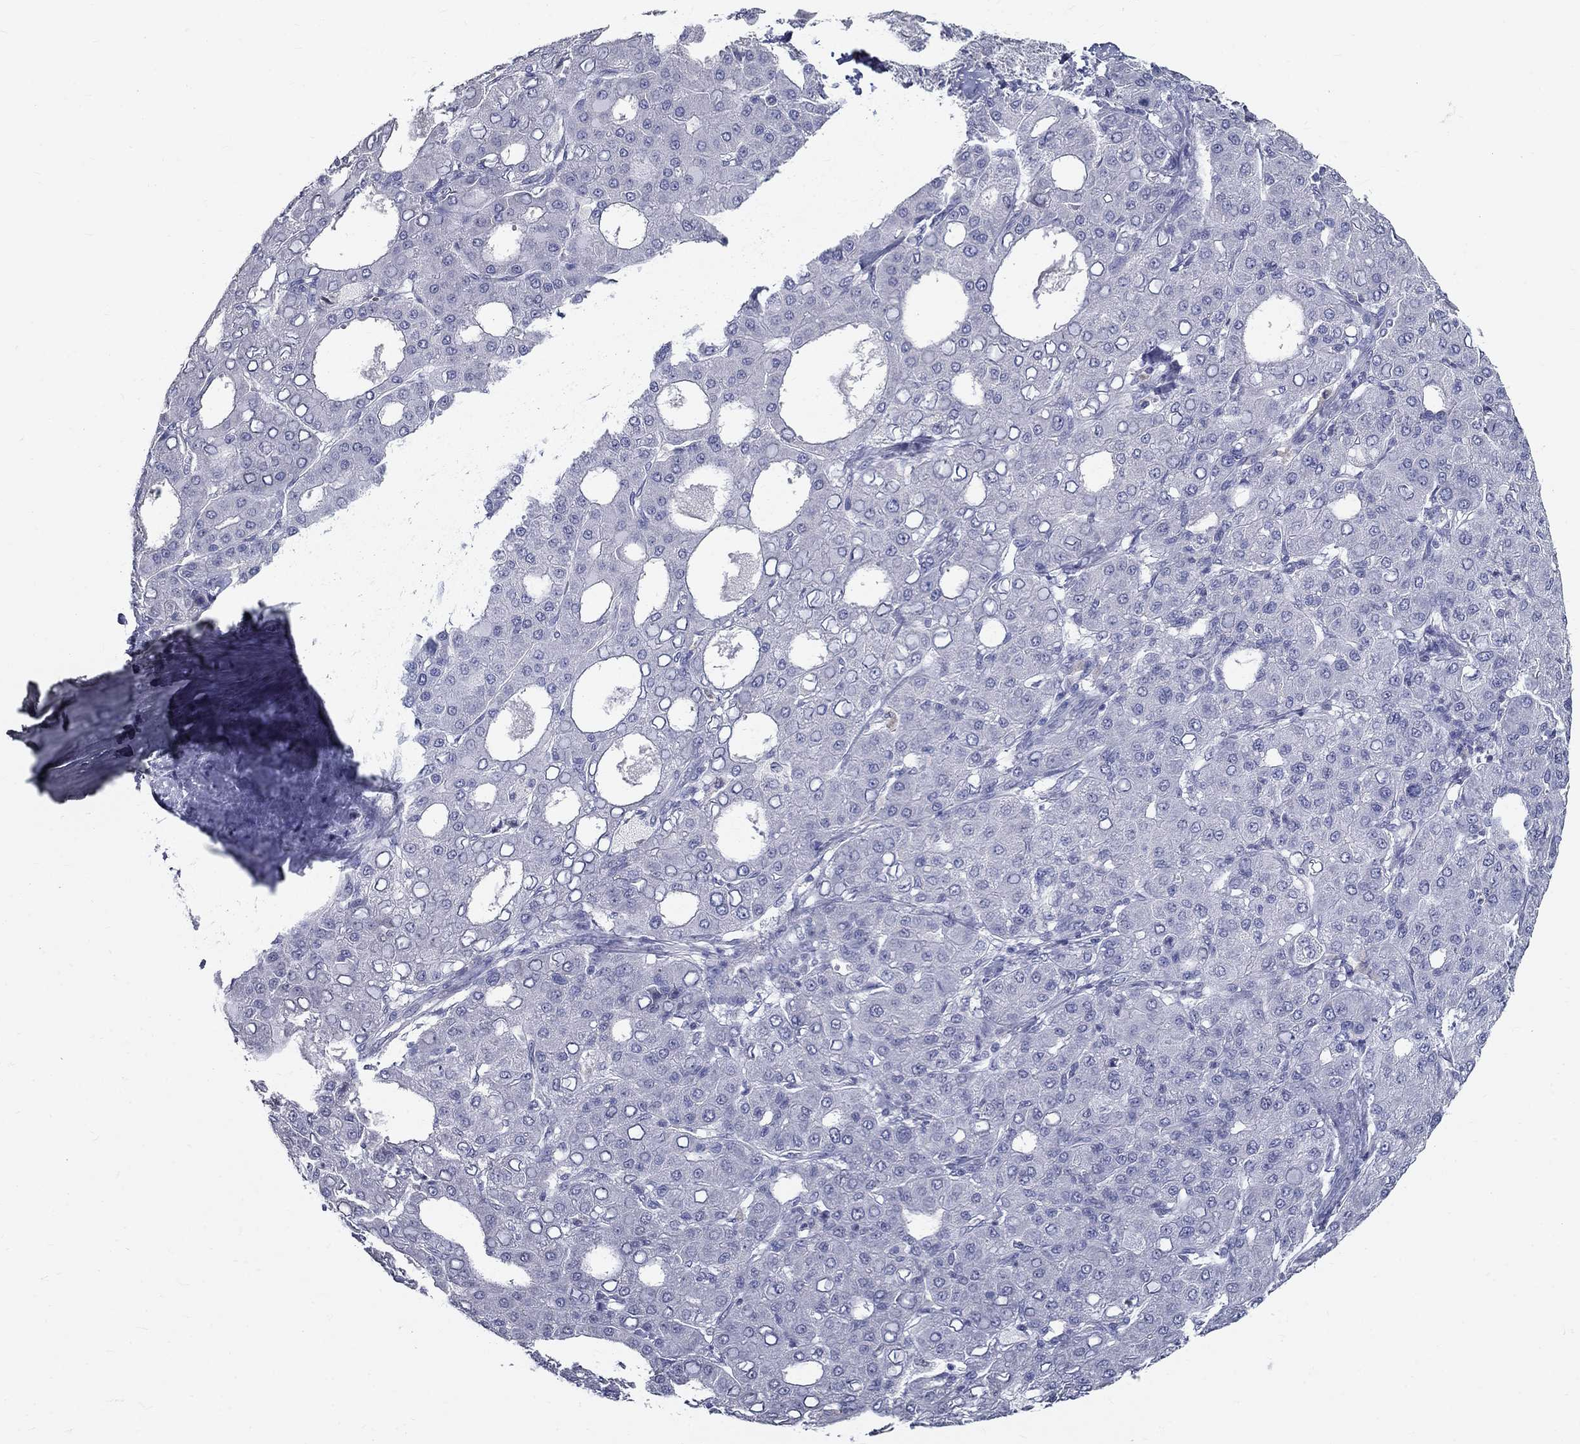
{"staining": {"intensity": "negative", "quantity": "none", "location": "none"}, "tissue": "liver cancer", "cell_type": "Tumor cells", "image_type": "cancer", "snomed": [{"axis": "morphology", "description": "Carcinoma, Hepatocellular, NOS"}, {"axis": "topography", "description": "Liver"}], "caption": "Protein analysis of liver cancer shows no significant positivity in tumor cells.", "gene": "GUCA1A", "patient": {"sex": "male", "age": 65}}